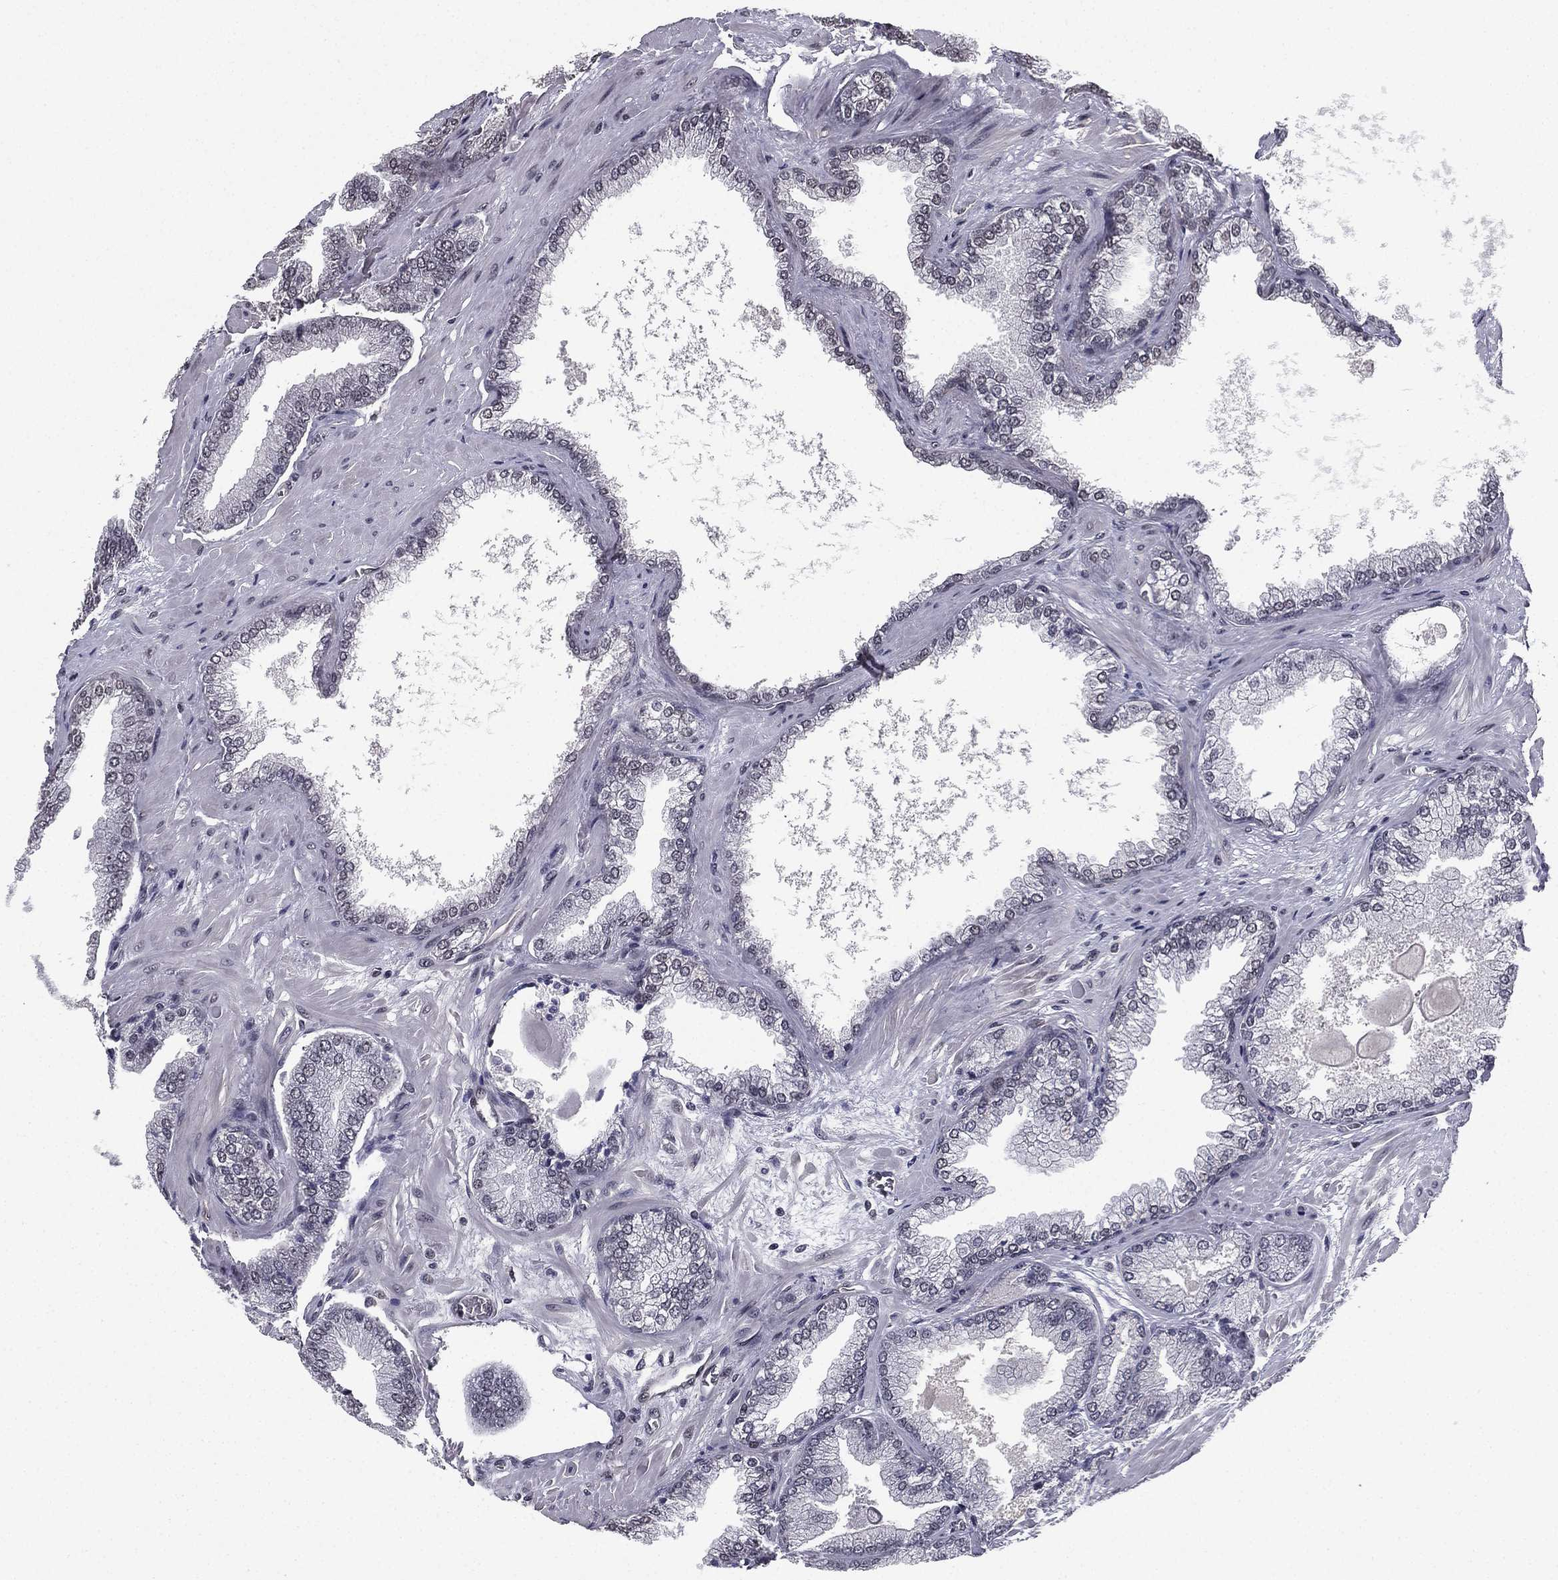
{"staining": {"intensity": "negative", "quantity": "none", "location": "none"}, "tissue": "prostate cancer", "cell_type": "Tumor cells", "image_type": "cancer", "snomed": [{"axis": "morphology", "description": "Adenocarcinoma, Low grade"}, {"axis": "topography", "description": "Prostate"}], "caption": "The photomicrograph displays no staining of tumor cells in prostate cancer.", "gene": "RARB", "patient": {"sex": "male", "age": 72}}